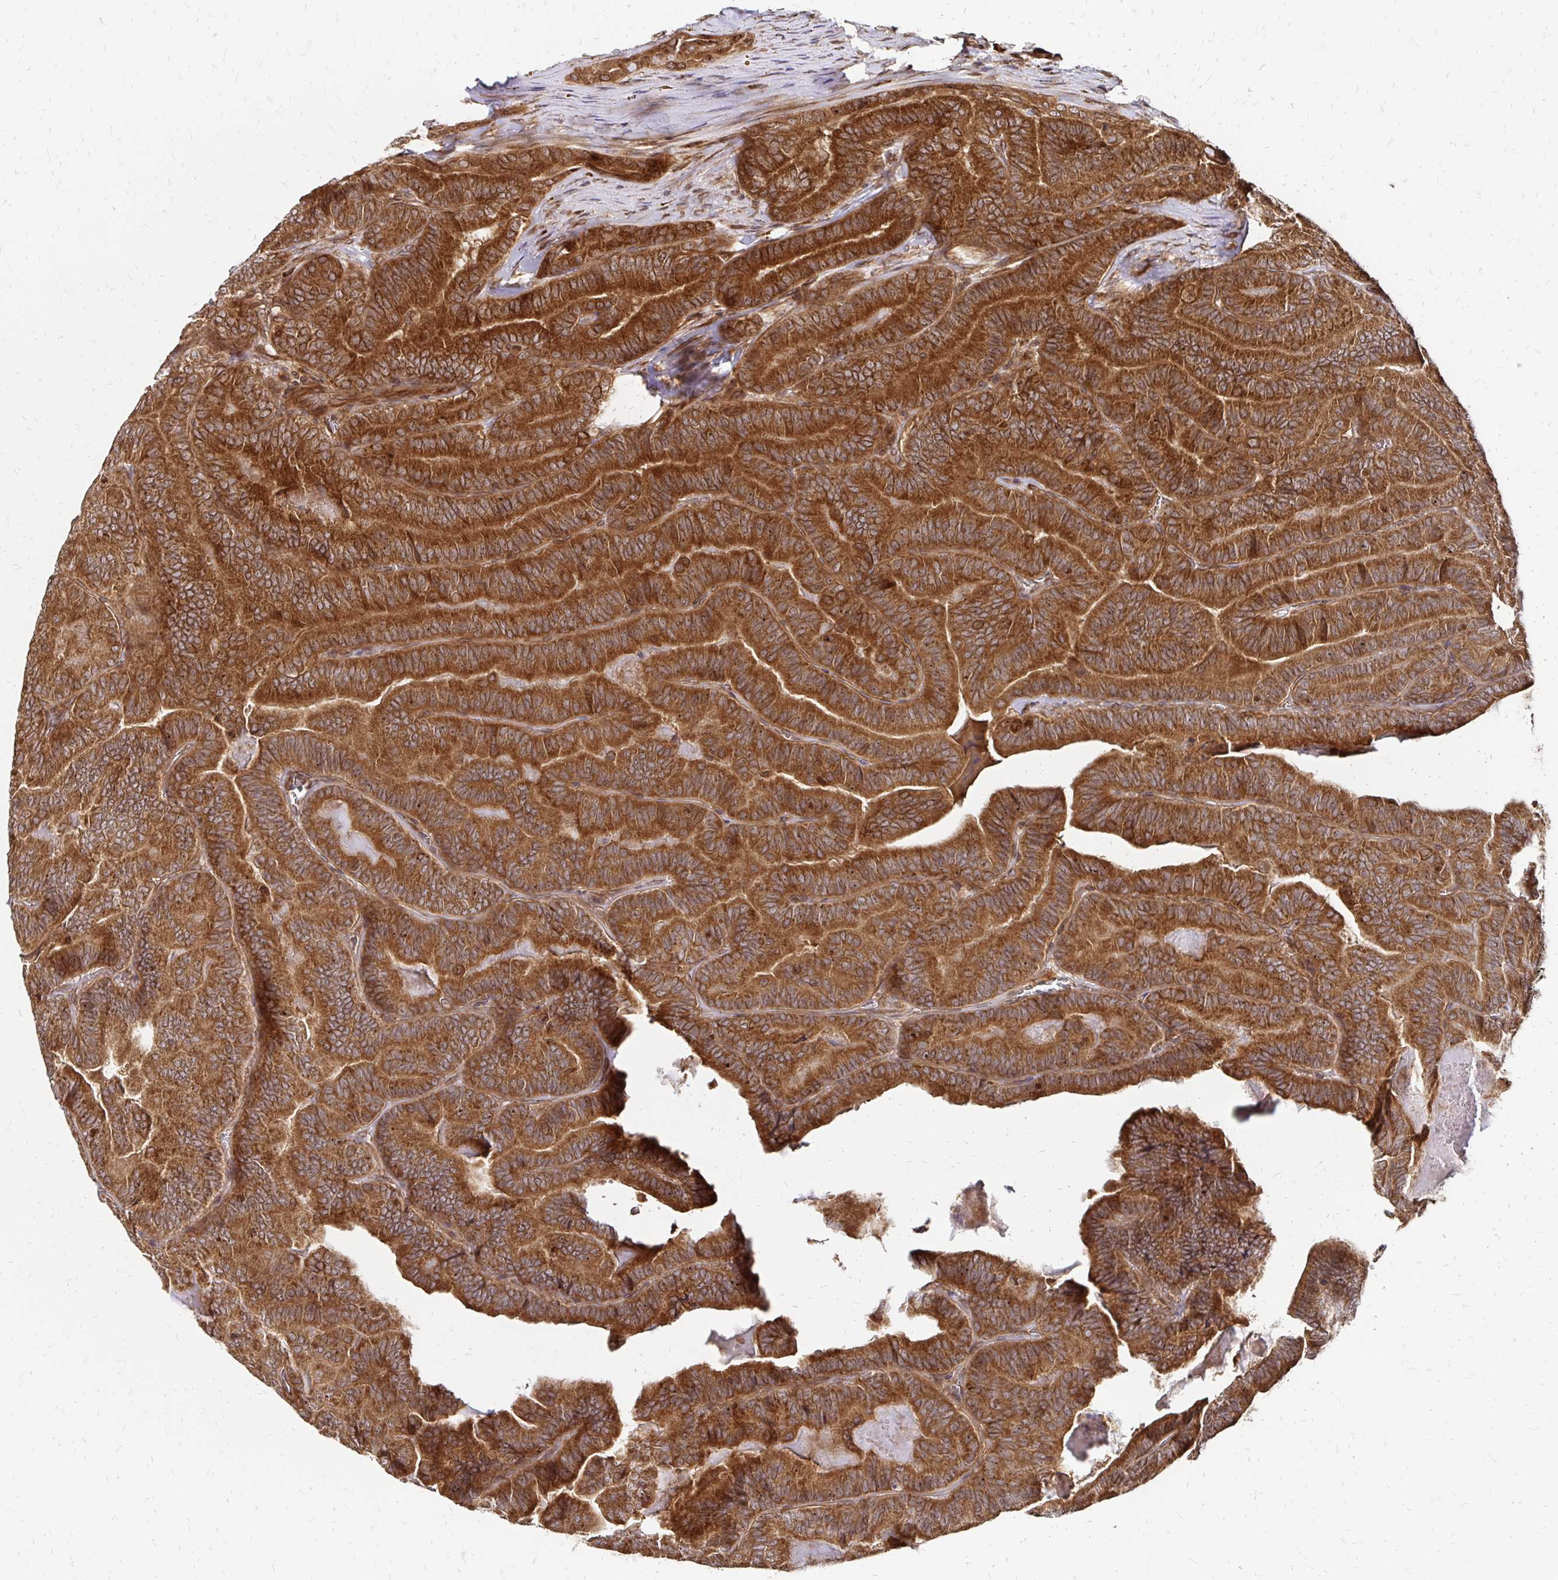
{"staining": {"intensity": "strong", "quantity": ">75%", "location": "cytoplasmic/membranous"}, "tissue": "thyroid cancer", "cell_type": "Tumor cells", "image_type": "cancer", "snomed": [{"axis": "morphology", "description": "Papillary adenocarcinoma, NOS"}, {"axis": "topography", "description": "Thyroid gland"}], "caption": "The immunohistochemical stain highlights strong cytoplasmic/membranous expression in tumor cells of papillary adenocarcinoma (thyroid) tissue.", "gene": "ZW10", "patient": {"sex": "female", "age": 75}}